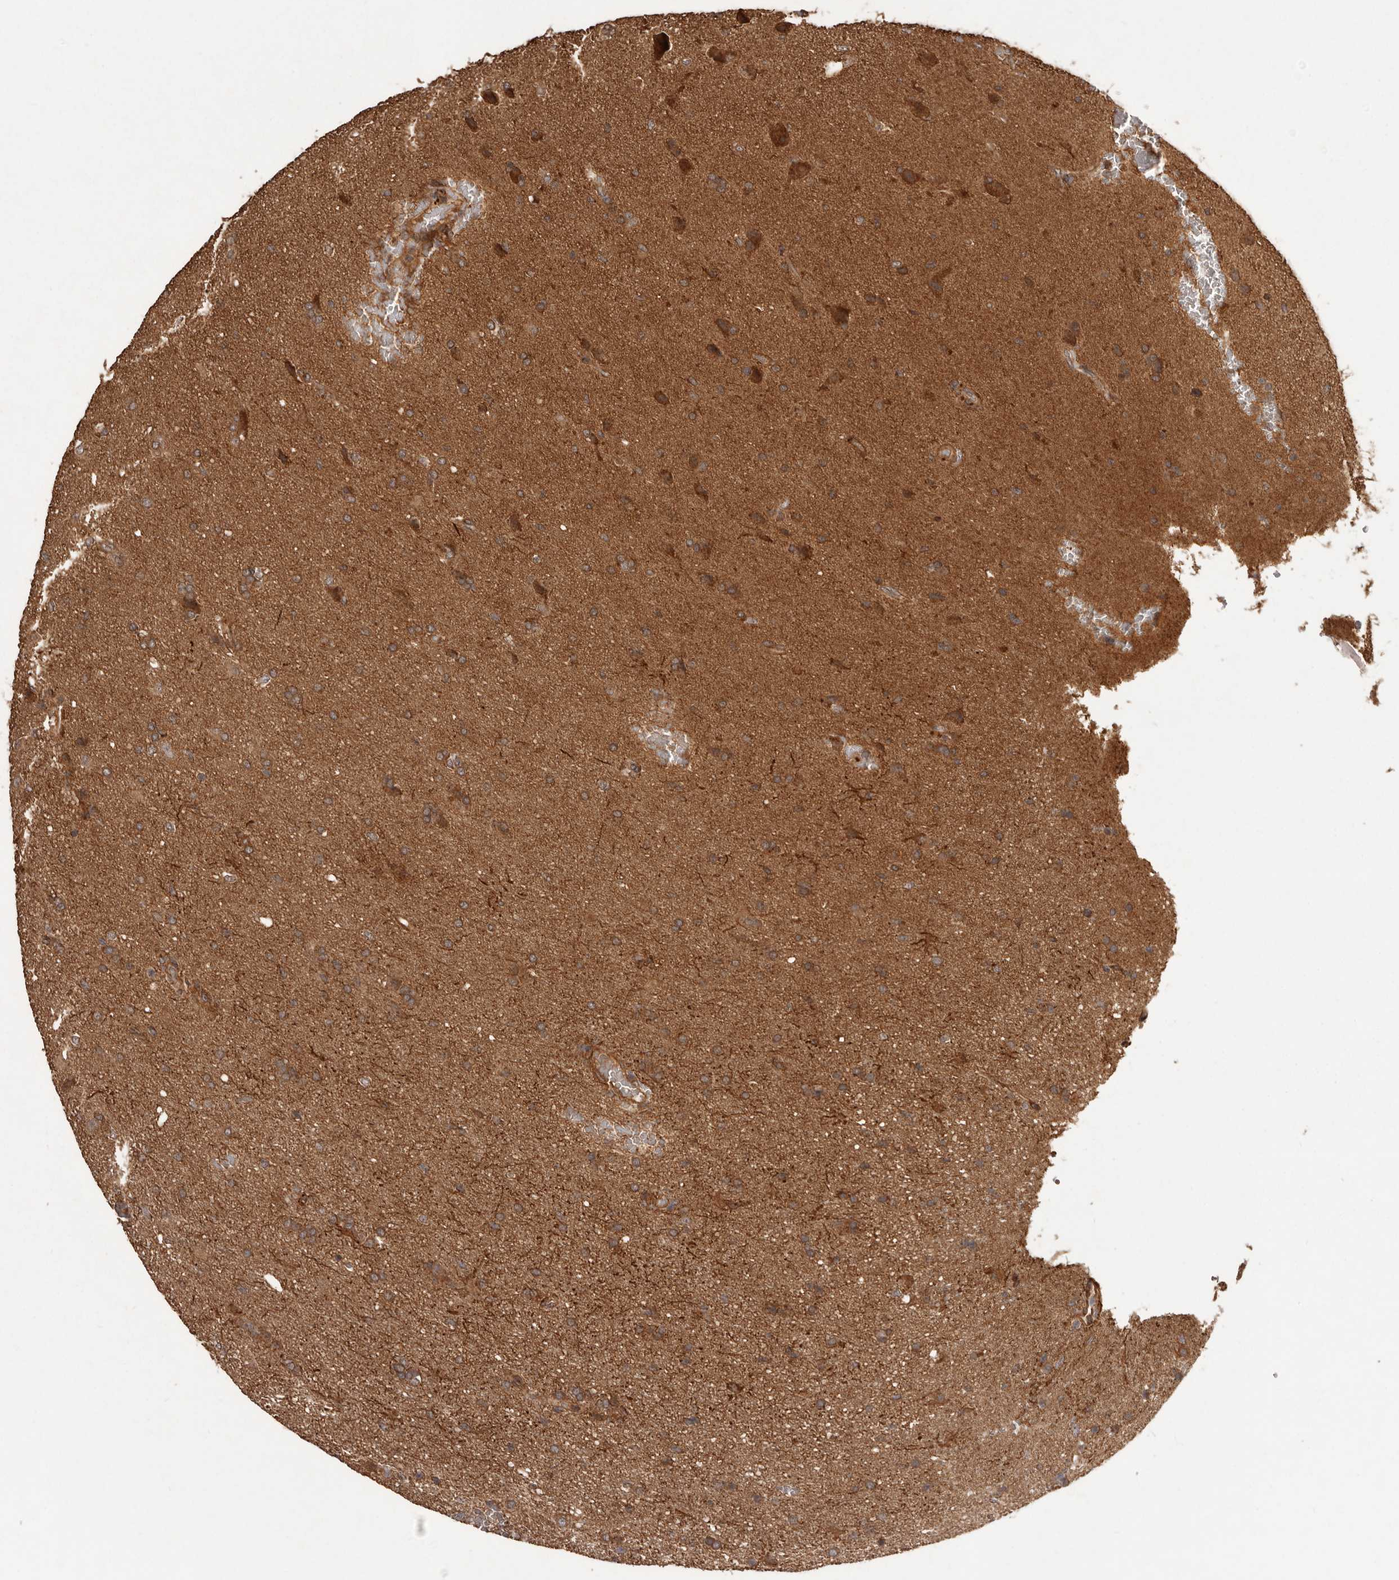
{"staining": {"intensity": "strong", "quantity": ">75%", "location": "cytoplasmic/membranous"}, "tissue": "glioma", "cell_type": "Tumor cells", "image_type": "cancer", "snomed": [{"axis": "morphology", "description": "Glioma, malignant, High grade"}, {"axis": "topography", "description": "Brain"}], "caption": "A brown stain shows strong cytoplasmic/membranous expression of a protein in malignant glioma (high-grade) tumor cells.", "gene": "SLC22A3", "patient": {"sex": "female", "age": 57}}